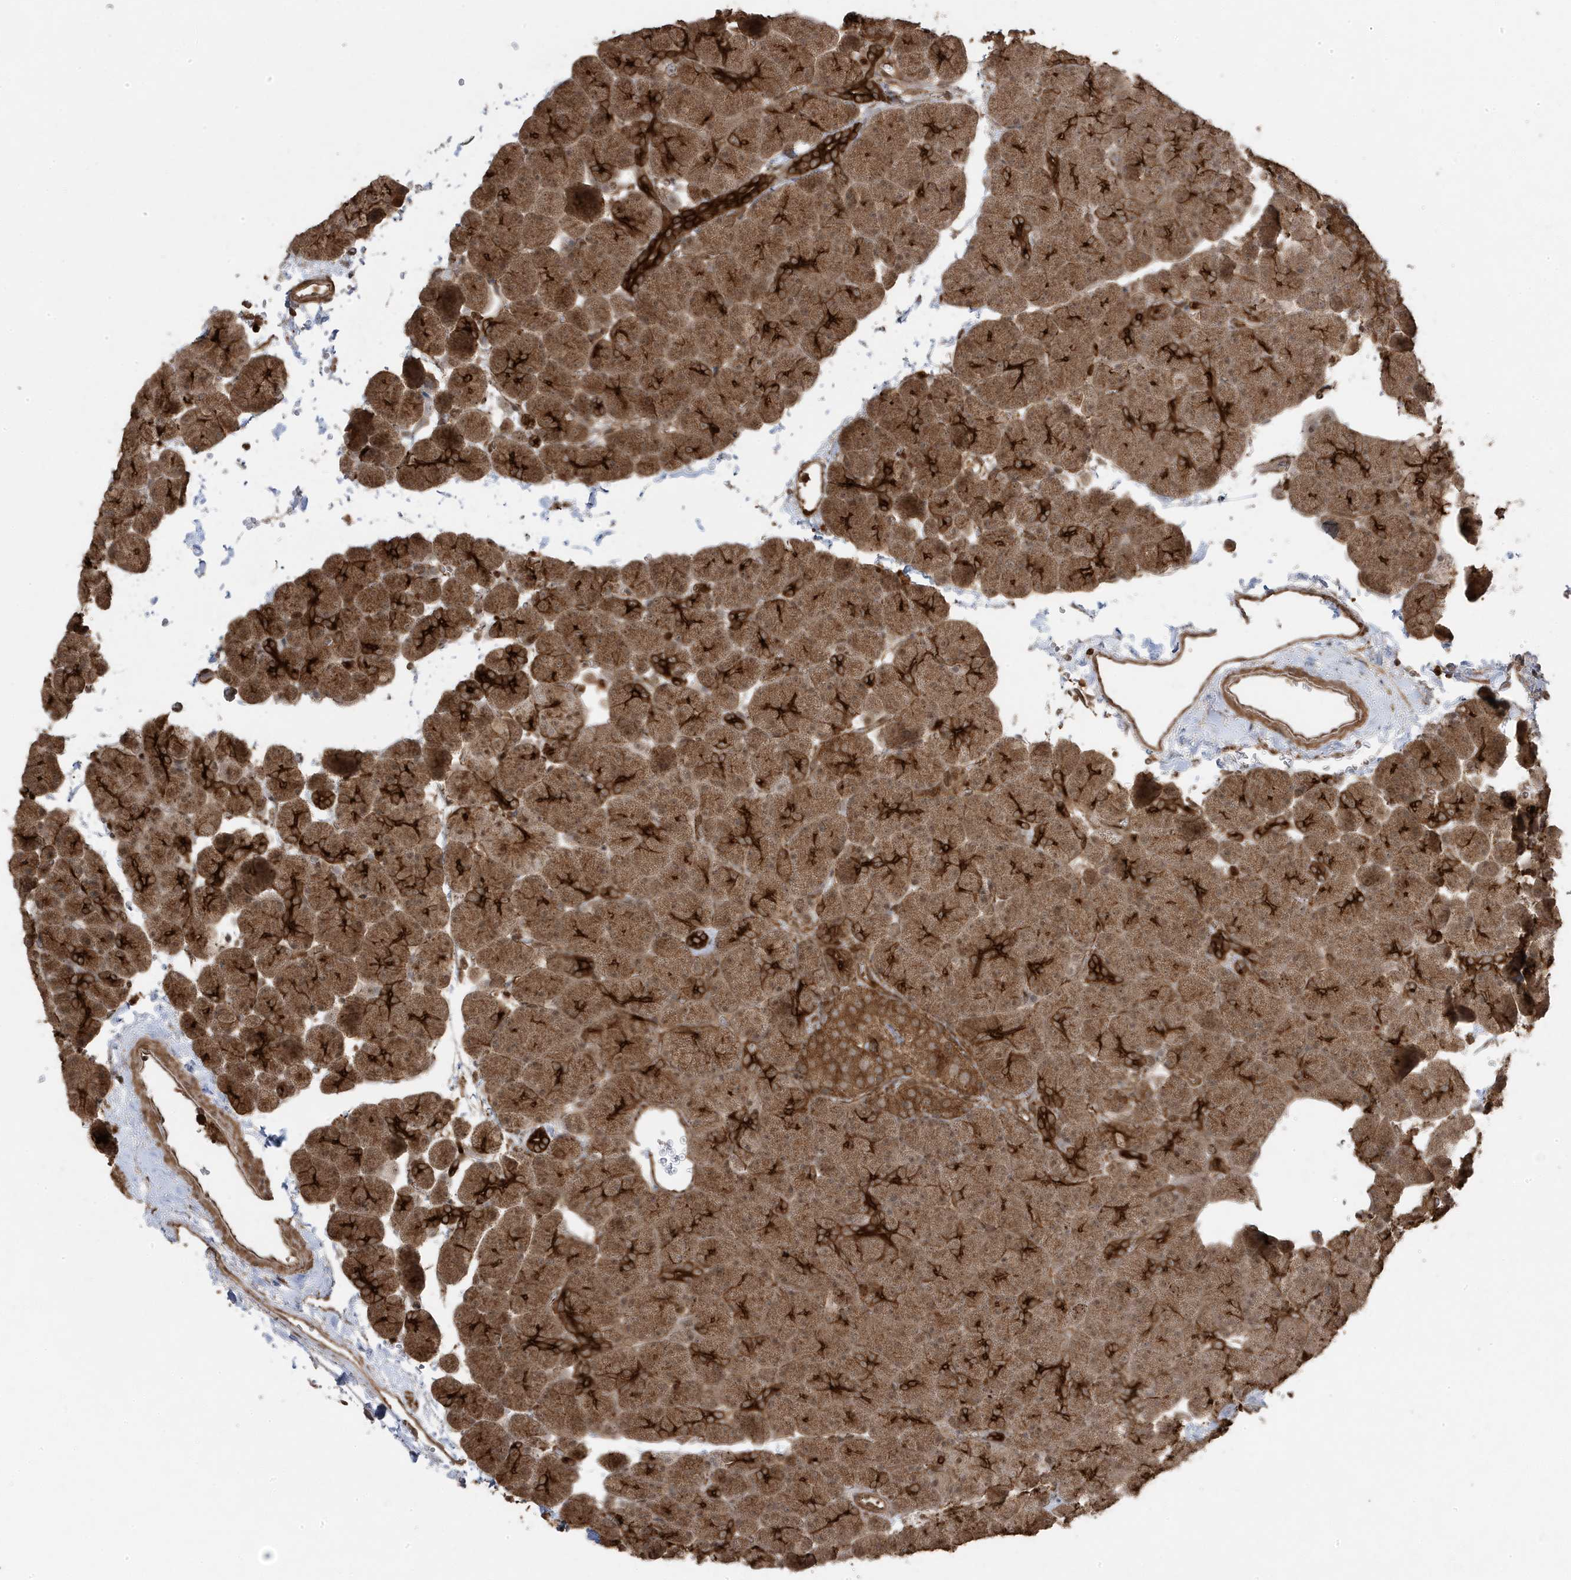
{"staining": {"intensity": "strong", "quantity": ">75%", "location": "cytoplasmic/membranous"}, "tissue": "pancreas", "cell_type": "Exocrine glandular cells", "image_type": "normal", "snomed": [{"axis": "morphology", "description": "Normal tissue, NOS"}, {"axis": "morphology", "description": "Carcinoid, malignant, NOS"}, {"axis": "topography", "description": "Pancreas"}], "caption": "Immunohistochemical staining of unremarkable human pancreas shows strong cytoplasmic/membranous protein staining in about >75% of exocrine glandular cells.", "gene": "ASAP1", "patient": {"sex": "female", "age": 35}}